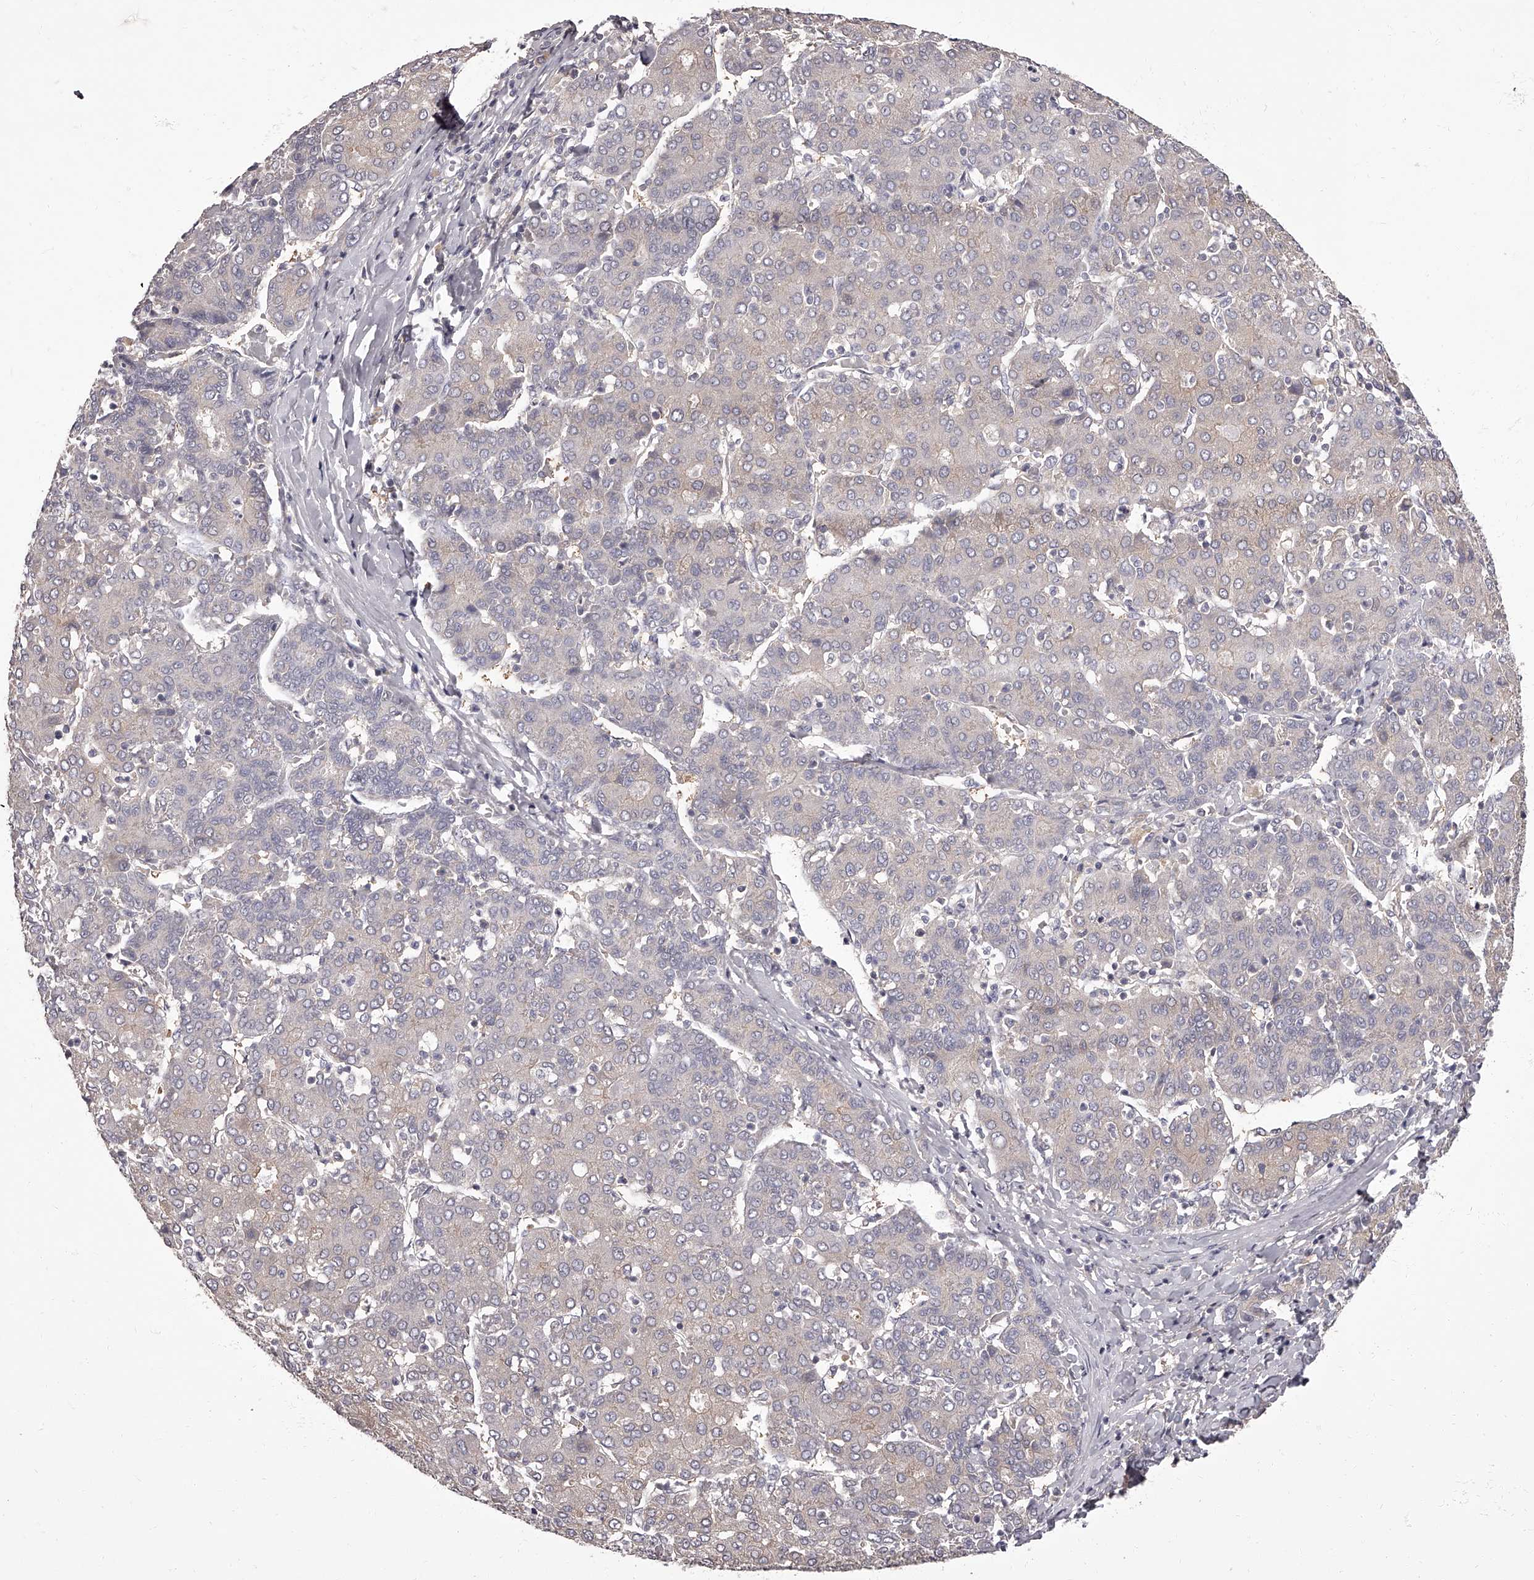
{"staining": {"intensity": "negative", "quantity": "none", "location": "none"}, "tissue": "liver cancer", "cell_type": "Tumor cells", "image_type": "cancer", "snomed": [{"axis": "morphology", "description": "Carcinoma, Hepatocellular, NOS"}, {"axis": "topography", "description": "Liver"}], "caption": "This is a image of IHC staining of liver cancer (hepatocellular carcinoma), which shows no staining in tumor cells.", "gene": "APEH", "patient": {"sex": "male", "age": 65}}